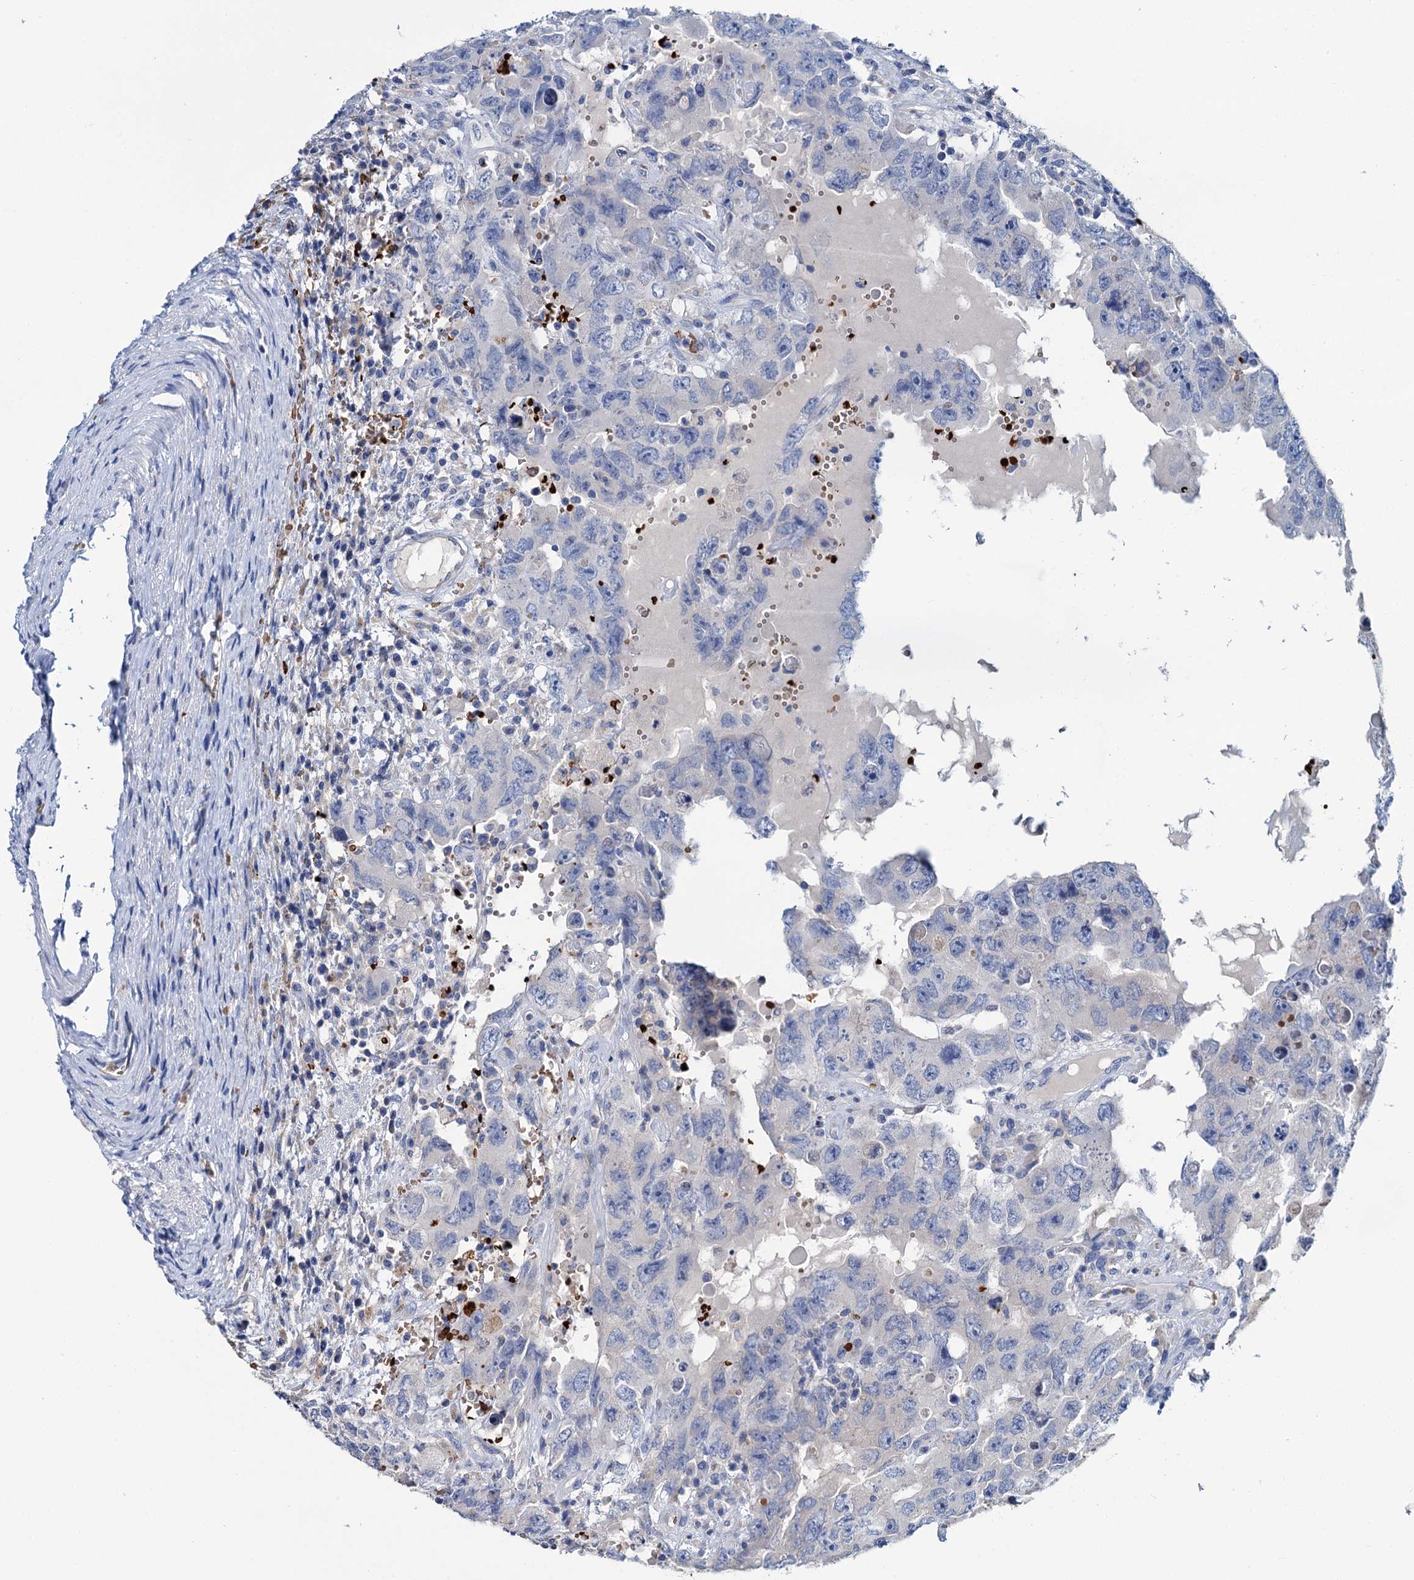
{"staining": {"intensity": "strong", "quantity": "<25%", "location": "cytoplasmic/membranous"}, "tissue": "testis cancer", "cell_type": "Tumor cells", "image_type": "cancer", "snomed": [{"axis": "morphology", "description": "Carcinoma, Embryonal, NOS"}, {"axis": "topography", "description": "Testis"}], "caption": "Brown immunohistochemical staining in human testis embryonal carcinoma displays strong cytoplasmic/membranous positivity in about <25% of tumor cells.", "gene": "ATG2A", "patient": {"sex": "male", "age": 26}}